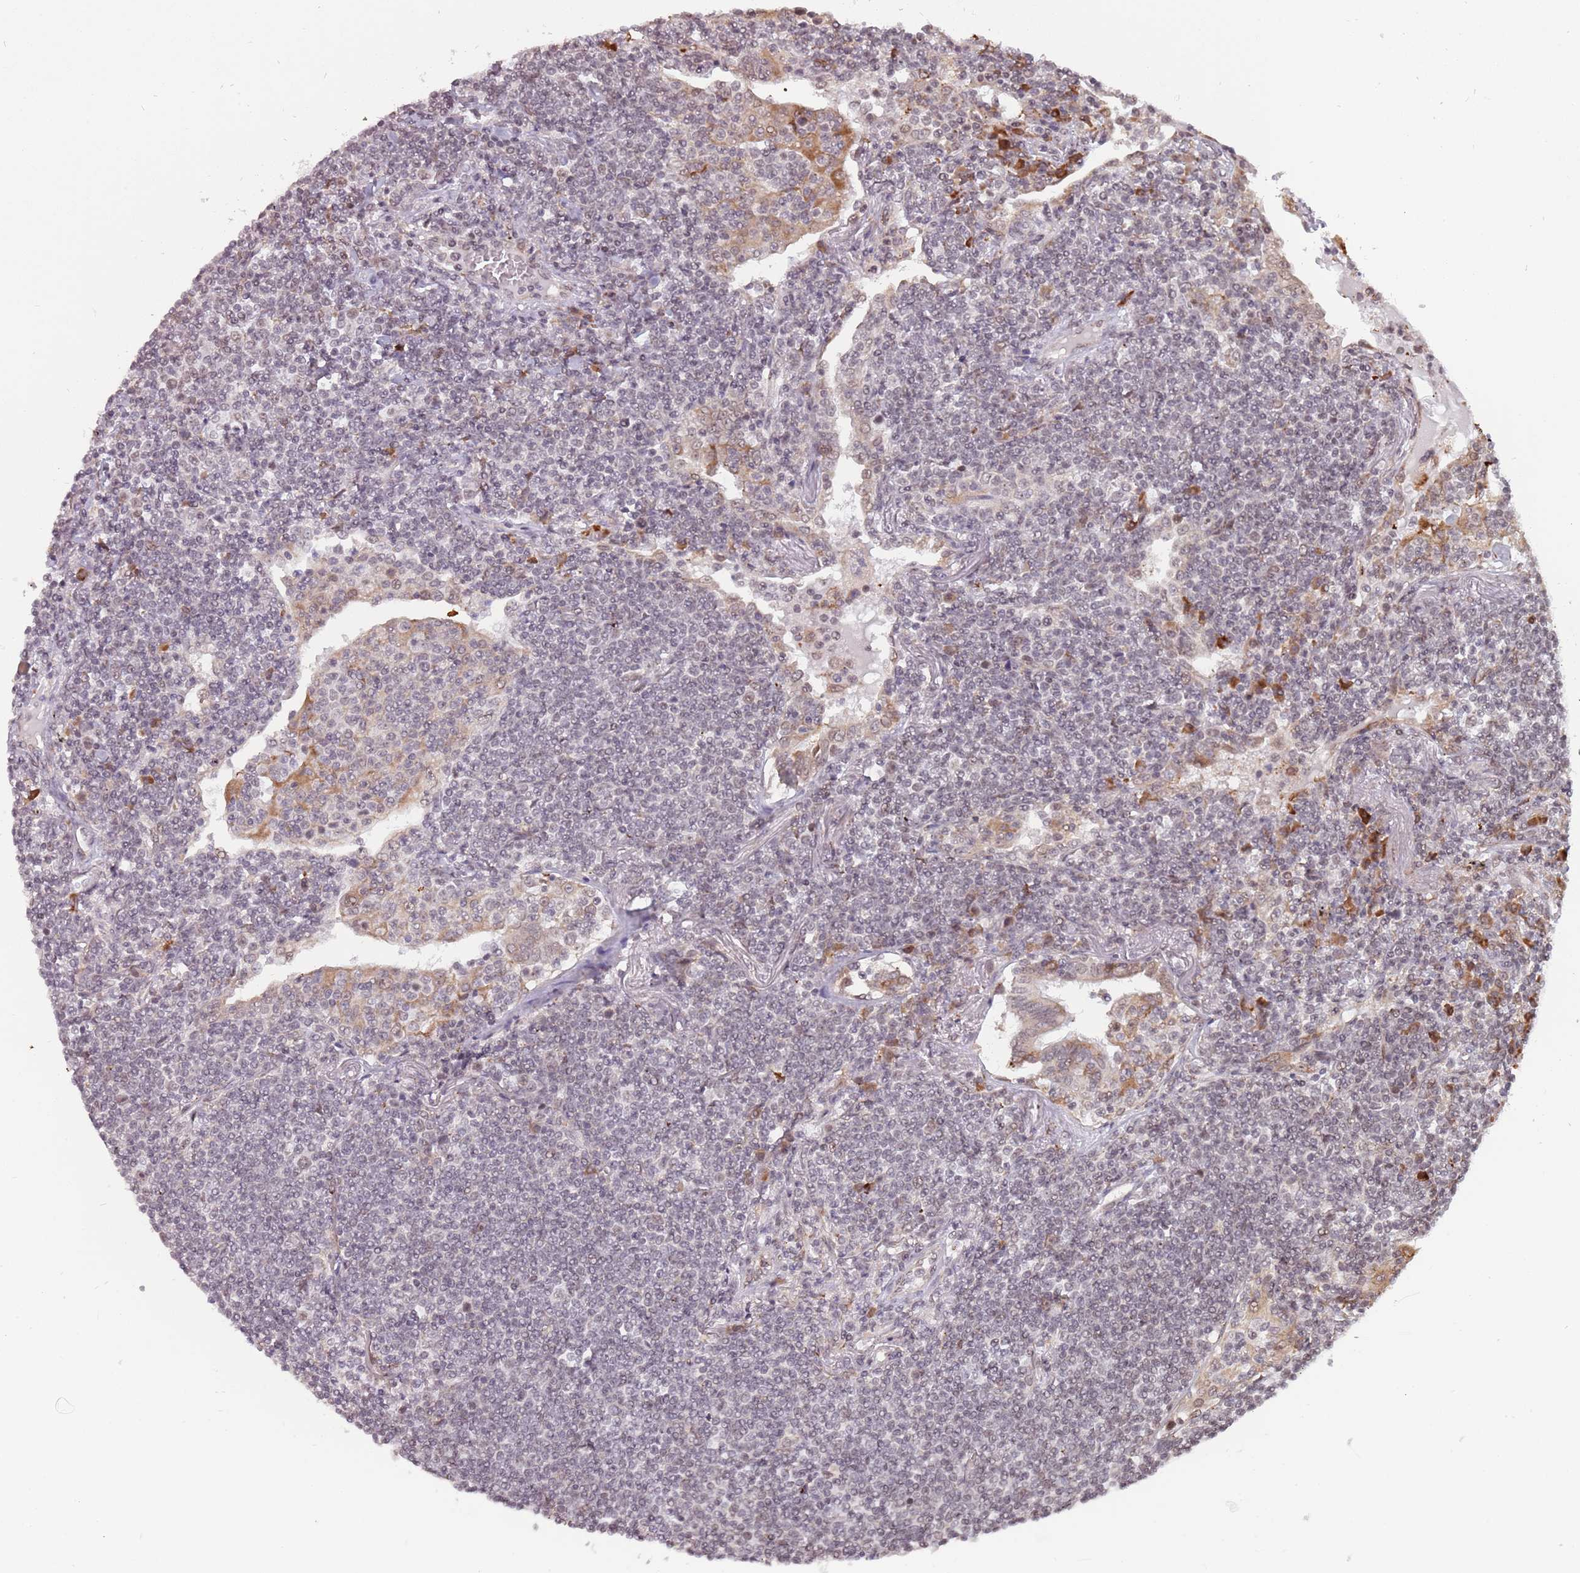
{"staining": {"intensity": "negative", "quantity": "none", "location": "none"}, "tissue": "lymphoma", "cell_type": "Tumor cells", "image_type": "cancer", "snomed": [{"axis": "morphology", "description": "Malignant lymphoma, non-Hodgkin's type, Low grade"}, {"axis": "topography", "description": "Lung"}], "caption": "Immunohistochemistry (IHC) histopathology image of neoplastic tissue: human lymphoma stained with DAB exhibits no significant protein staining in tumor cells.", "gene": "BARD1", "patient": {"sex": "female", "age": 71}}